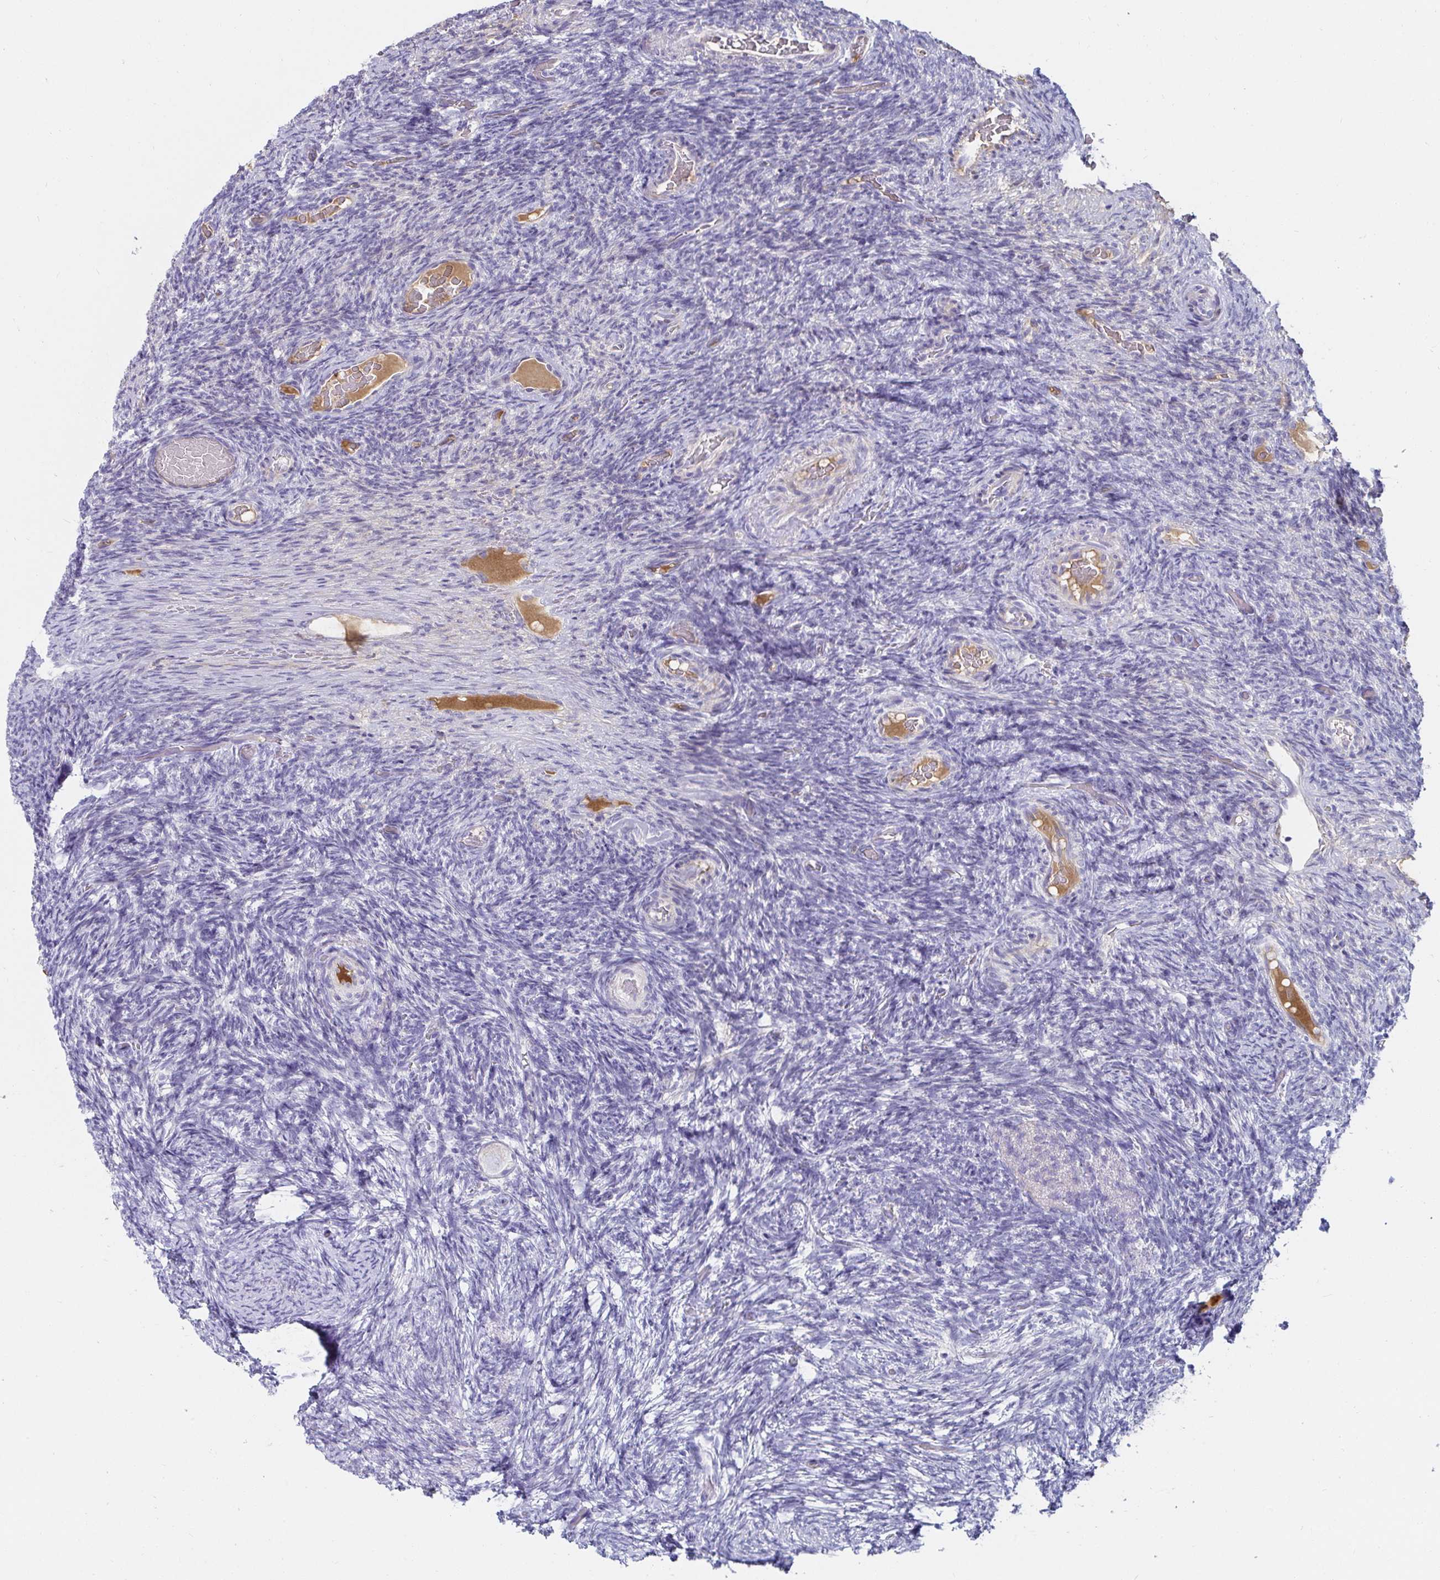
{"staining": {"intensity": "negative", "quantity": "none", "location": "none"}, "tissue": "ovary", "cell_type": "Follicle cells", "image_type": "normal", "snomed": [{"axis": "morphology", "description": "Normal tissue, NOS"}, {"axis": "topography", "description": "Ovary"}], "caption": "A histopathology image of human ovary is negative for staining in follicle cells. Nuclei are stained in blue.", "gene": "C4orf17", "patient": {"sex": "female", "age": 34}}